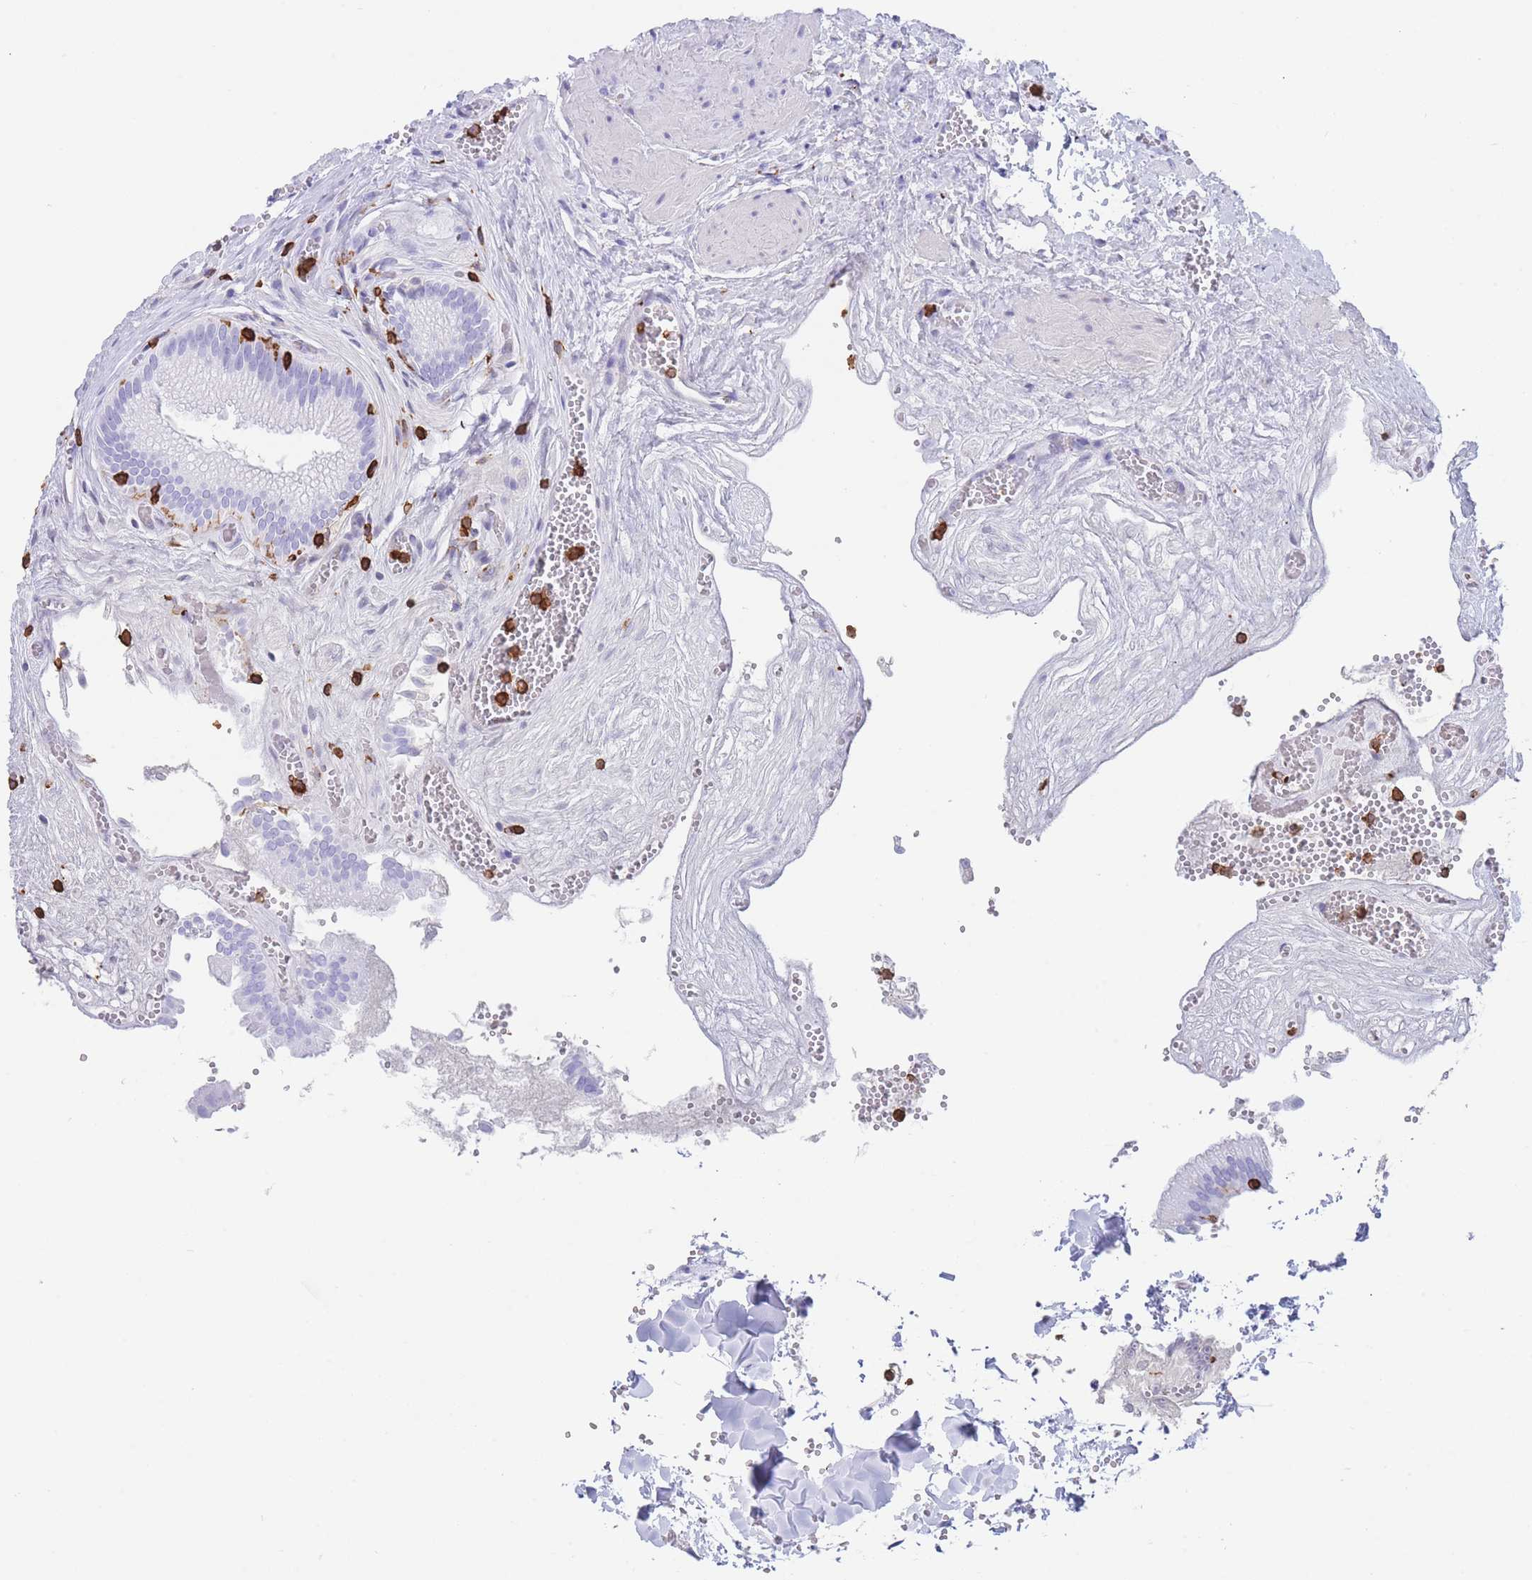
{"staining": {"intensity": "negative", "quantity": "none", "location": "none"}, "tissue": "gallbladder", "cell_type": "Glandular cells", "image_type": "normal", "snomed": [{"axis": "morphology", "description": "Normal tissue, NOS"}, {"axis": "topography", "description": "Gallbladder"}, {"axis": "topography", "description": "Peripheral nerve tissue"}], "caption": "IHC histopathology image of benign gallbladder: gallbladder stained with DAB (3,3'-diaminobenzidine) reveals no significant protein staining in glandular cells.", "gene": "CORO1A", "patient": {"sex": "male", "age": 17}}